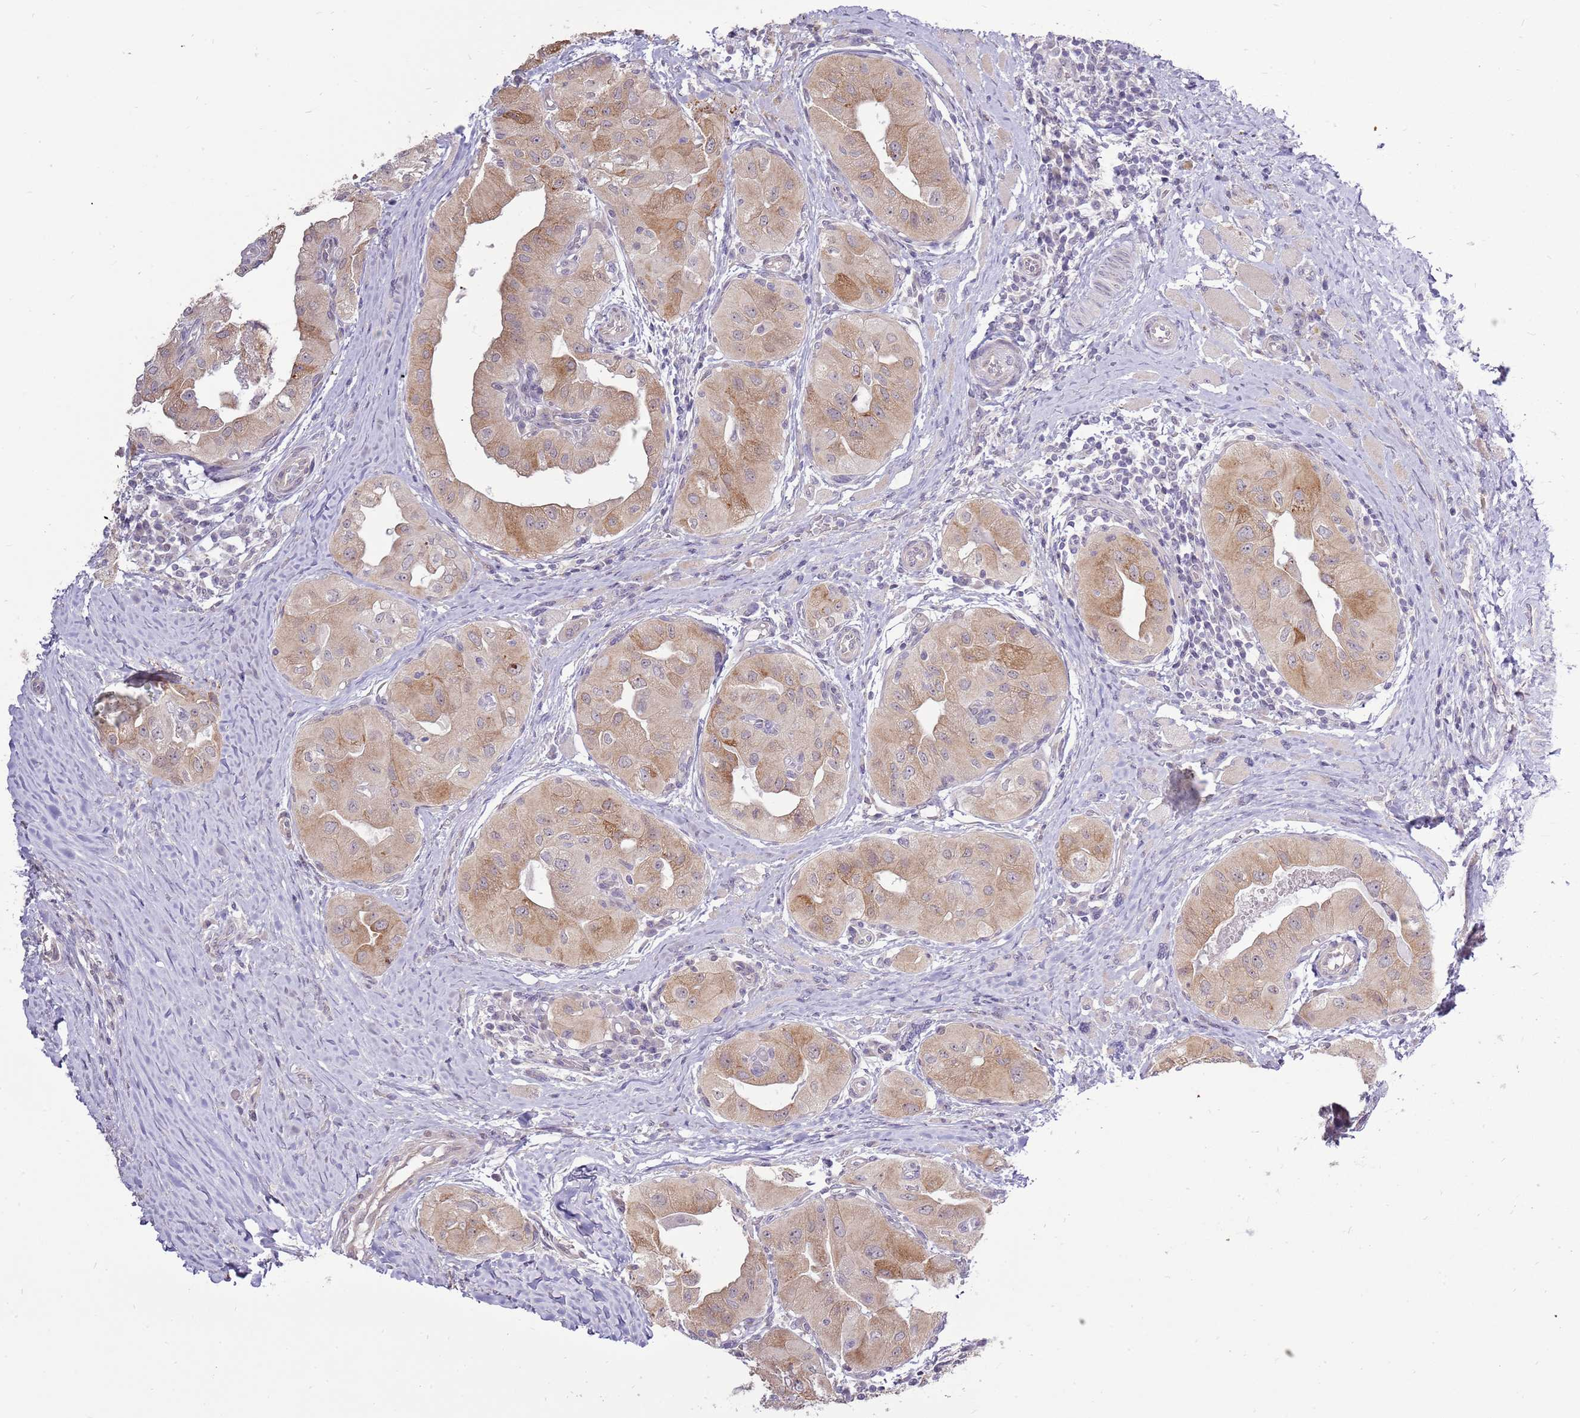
{"staining": {"intensity": "moderate", "quantity": ">75%", "location": "cytoplasmic/membranous"}, "tissue": "thyroid cancer", "cell_type": "Tumor cells", "image_type": "cancer", "snomed": [{"axis": "morphology", "description": "Papillary adenocarcinoma, NOS"}, {"axis": "topography", "description": "Thyroid gland"}], "caption": "DAB (3,3'-diaminobenzidine) immunohistochemical staining of thyroid cancer (papillary adenocarcinoma) exhibits moderate cytoplasmic/membranous protein staining in approximately >75% of tumor cells.", "gene": "UGGT2", "patient": {"sex": "female", "age": 59}}